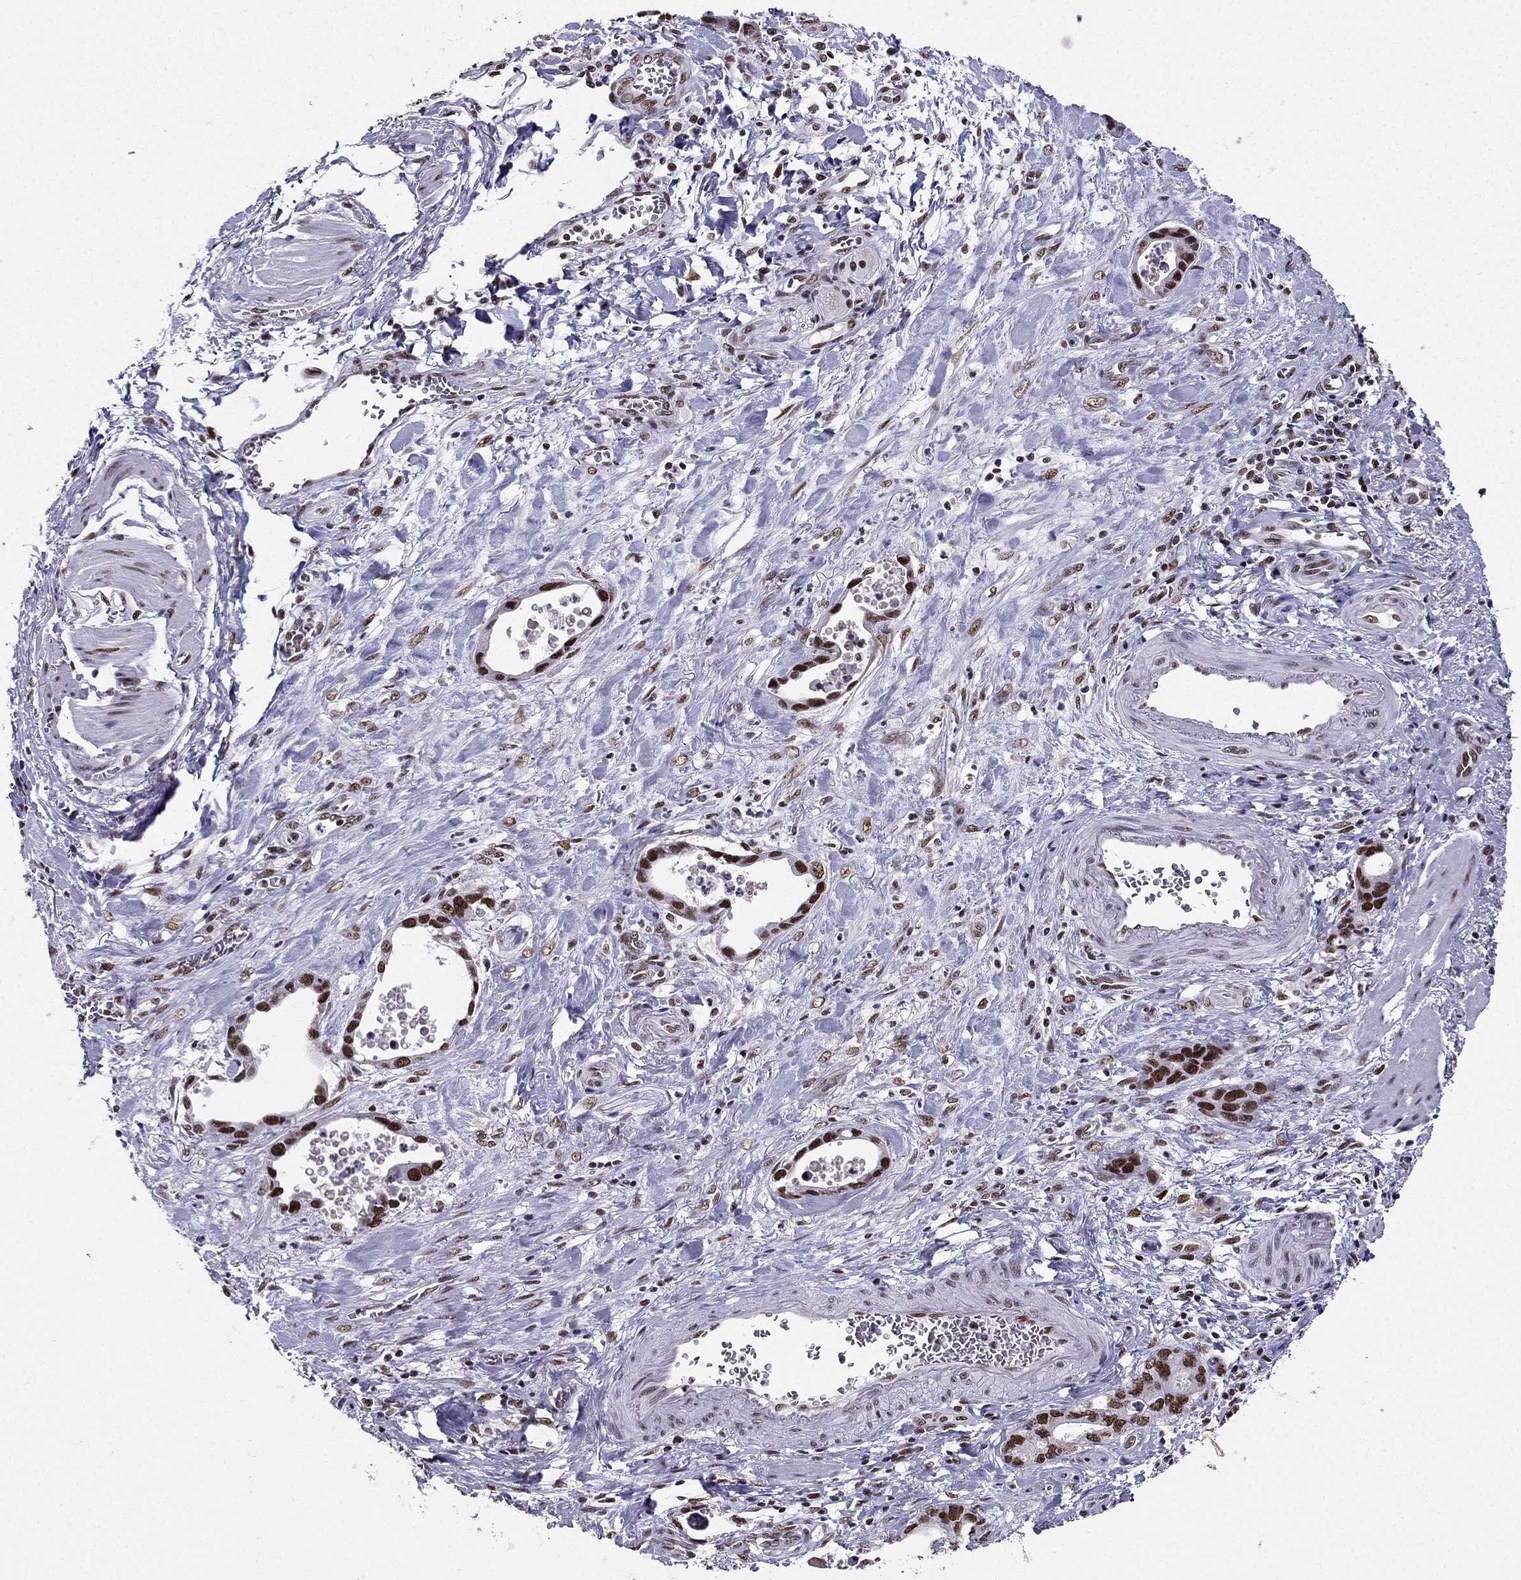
{"staining": {"intensity": "strong", "quantity": ">75%", "location": "nuclear"}, "tissue": "stomach cancer", "cell_type": "Tumor cells", "image_type": "cancer", "snomed": [{"axis": "morphology", "description": "Normal tissue, NOS"}, {"axis": "morphology", "description": "Adenocarcinoma, NOS"}, {"axis": "topography", "description": "Esophagus"}, {"axis": "topography", "description": "Stomach, upper"}], "caption": "A brown stain shows strong nuclear staining of a protein in human adenocarcinoma (stomach) tumor cells. (Stains: DAB (3,3'-diaminobenzidine) in brown, nuclei in blue, Microscopy: brightfield microscopy at high magnification).", "gene": "ZNF420", "patient": {"sex": "male", "age": 74}}